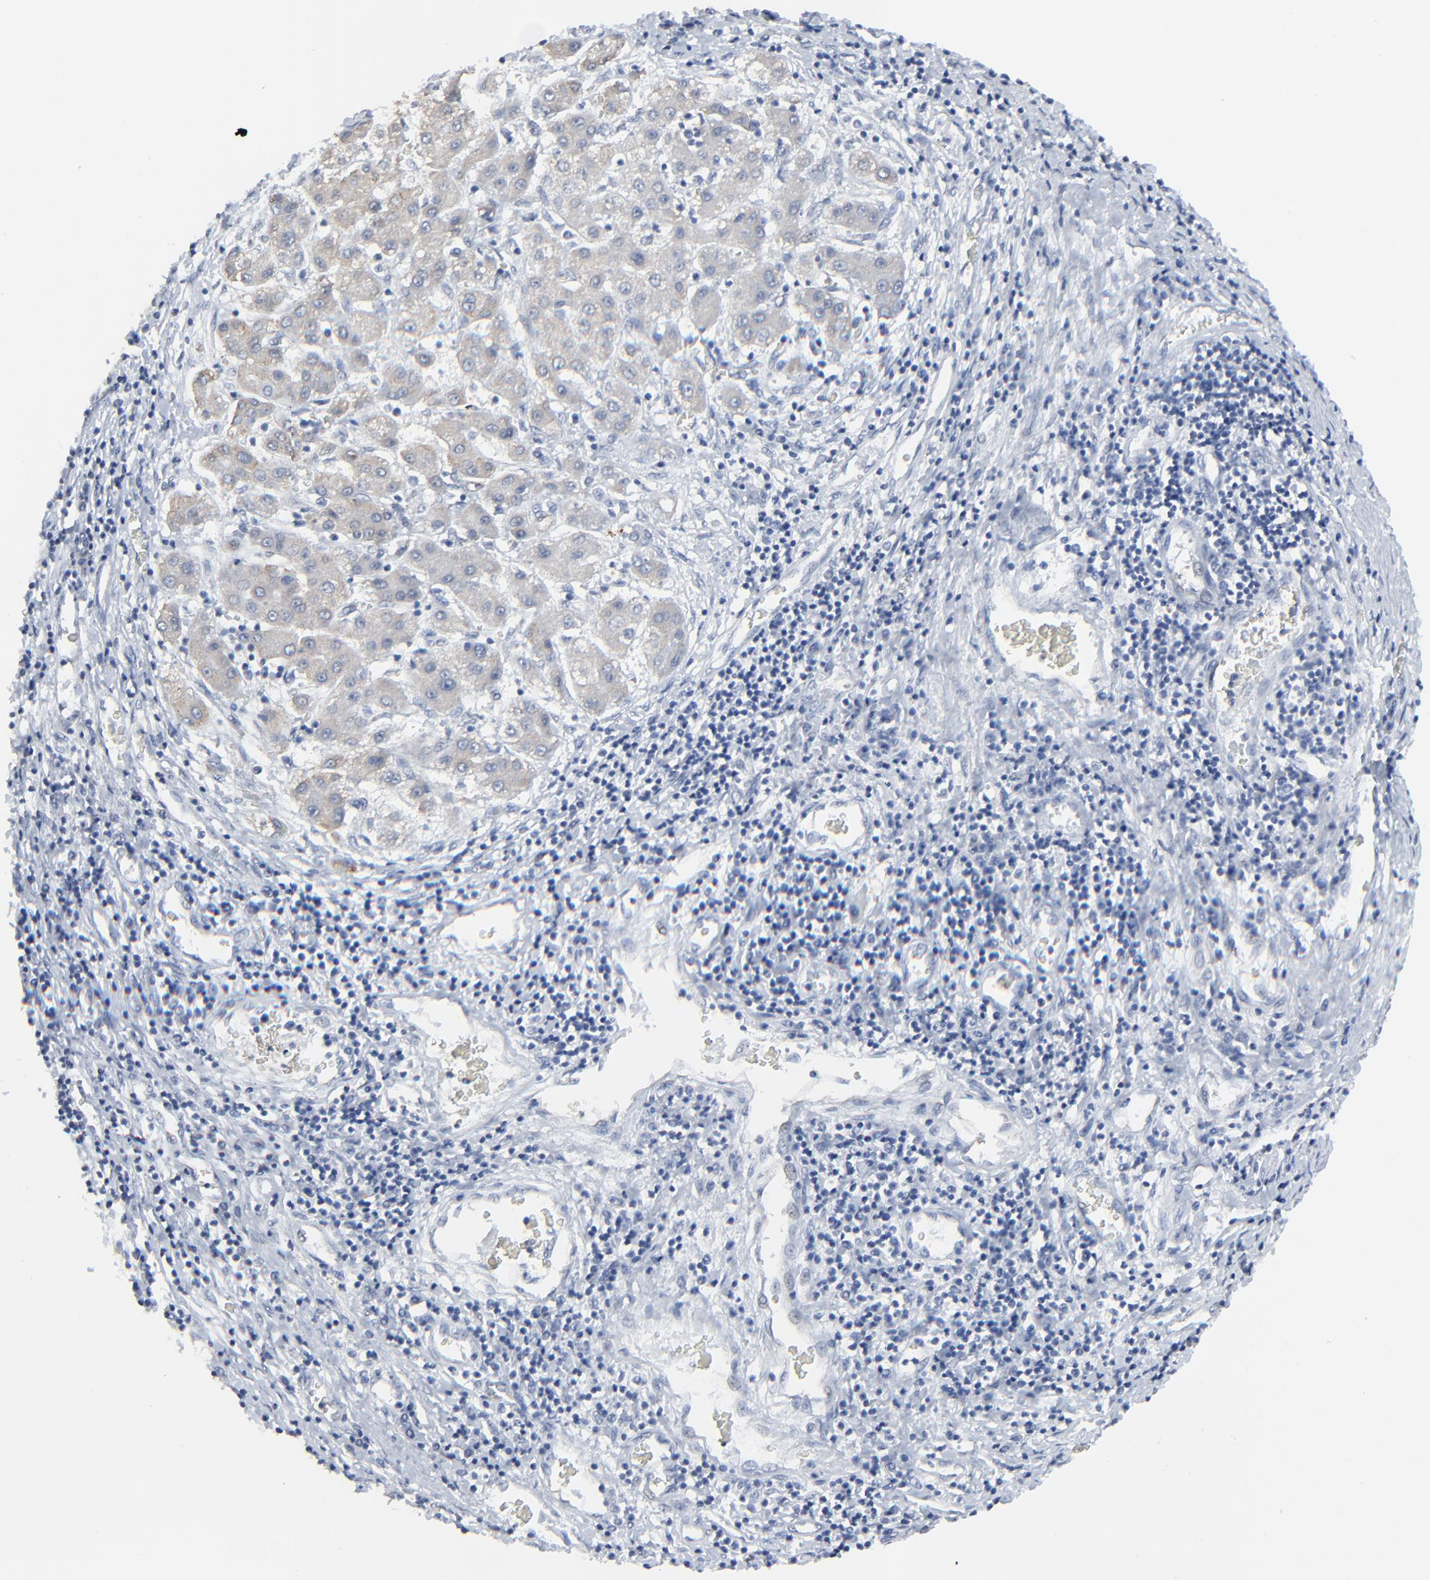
{"staining": {"intensity": "weak", "quantity": "25%-75%", "location": "cytoplasmic/membranous"}, "tissue": "liver cancer", "cell_type": "Tumor cells", "image_type": "cancer", "snomed": [{"axis": "morphology", "description": "Carcinoma, Hepatocellular, NOS"}, {"axis": "topography", "description": "Liver"}], "caption": "DAB immunohistochemical staining of human liver hepatocellular carcinoma reveals weak cytoplasmic/membranous protein positivity in about 25%-75% of tumor cells. (Stains: DAB in brown, nuclei in blue, Microscopy: brightfield microscopy at high magnification).", "gene": "BIRC3", "patient": {"sex": "male", "age": 24}}